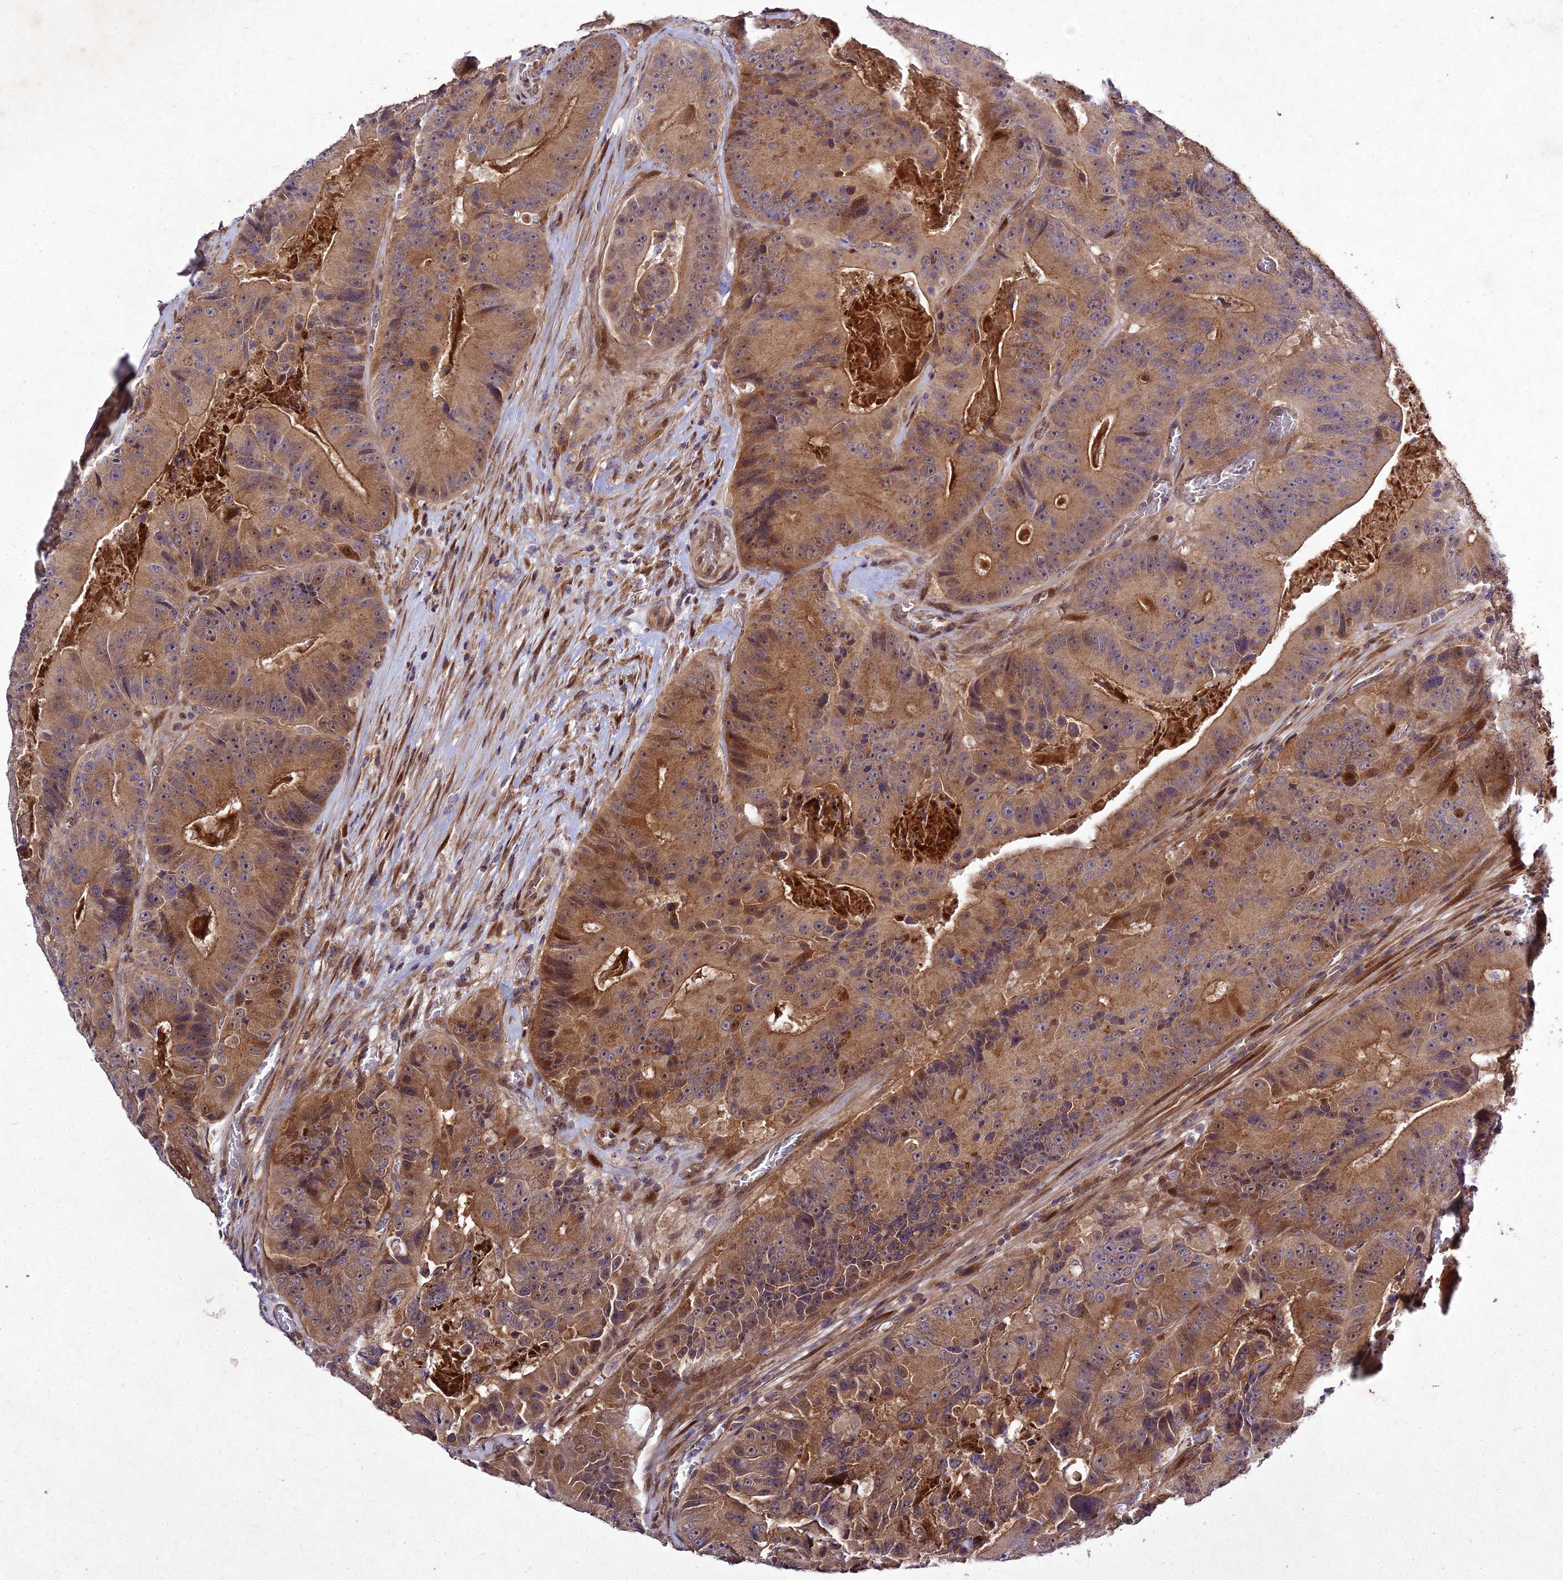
{"staining": {"intensity": "moderate", "quantity": ">75%", "location": "cytoplasmic/membranous"}, "tissue": "colorectal cancer", "cell_type": "Tumor cells", "image_type": "cancer", "snomed": [{"axis": "morphology", "description": "Adenocarcinoma, NOS"}, {"axis": "topography", "description": "Colon"}], "caption": "Moderate cytoplasmic/membranous positivity for a protein is appreciated in approximately >75% of tumor cells of colorectal cancer (adenocarcinoma) using immunohistochemistry (IHC).", "gene": "MKKS", "patient": {"sex": "female", "age": 86}}